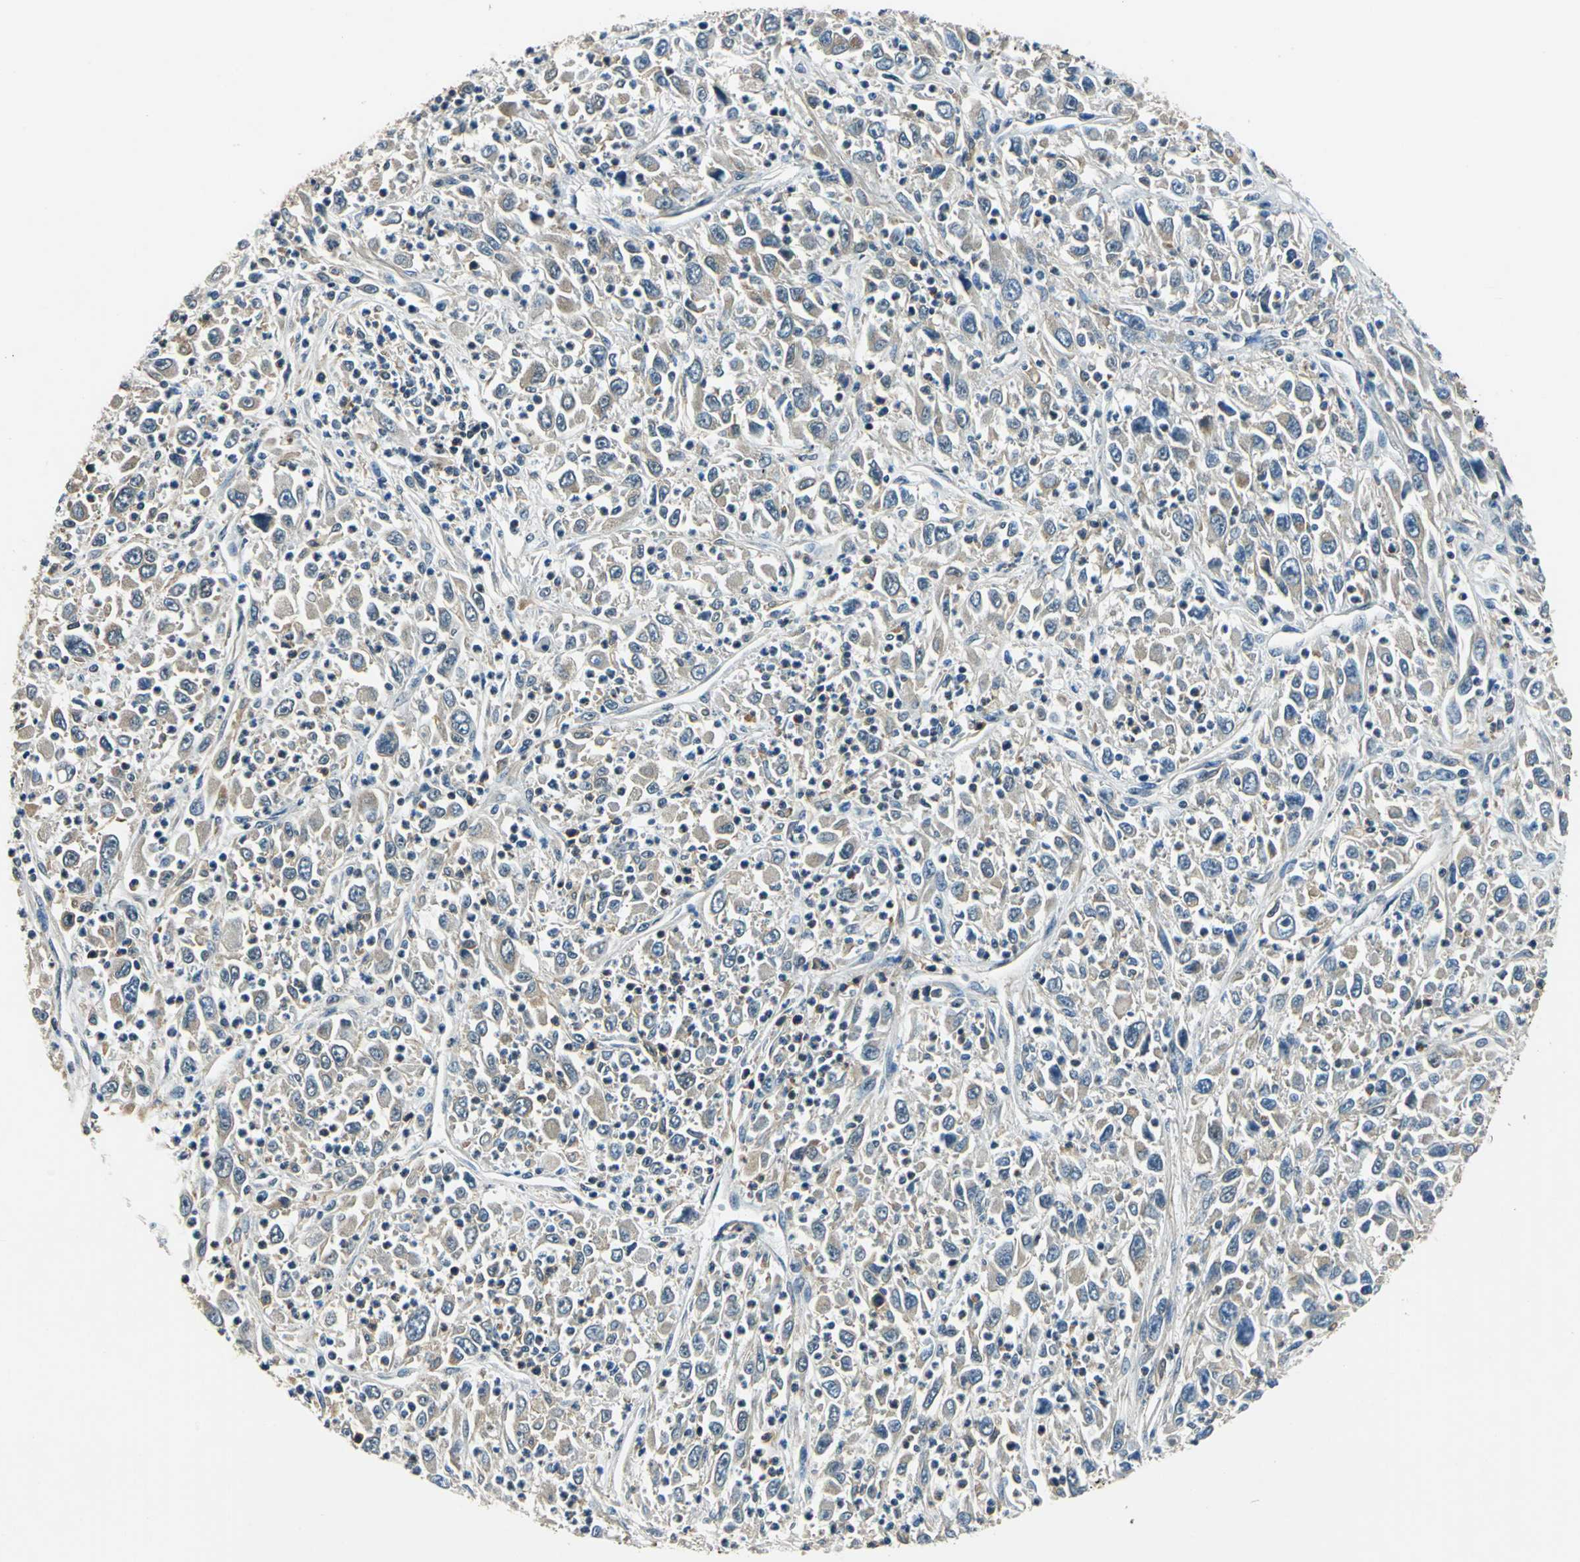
{"staining": {"intensity": "weak", "quantity": "25%-75%", "location": "cytoplasmic/membranous"}, "tissue": "melanoma", "cell_type": "Tumor cells", "image_type": "cancer", "snomed": [{"axis": "morphology", "description": "Malignant melanoma, Metastatic site"}, {"axis": "topography", "description": "Skin"}], "caption": "A brown stain shows weak cytoplasmic/membranous expression of a protein in human malignant melanoma (metastatic site) tumor cells.", "gene": "ARPC3", "patient": {"sex": "female", "age": 56}}